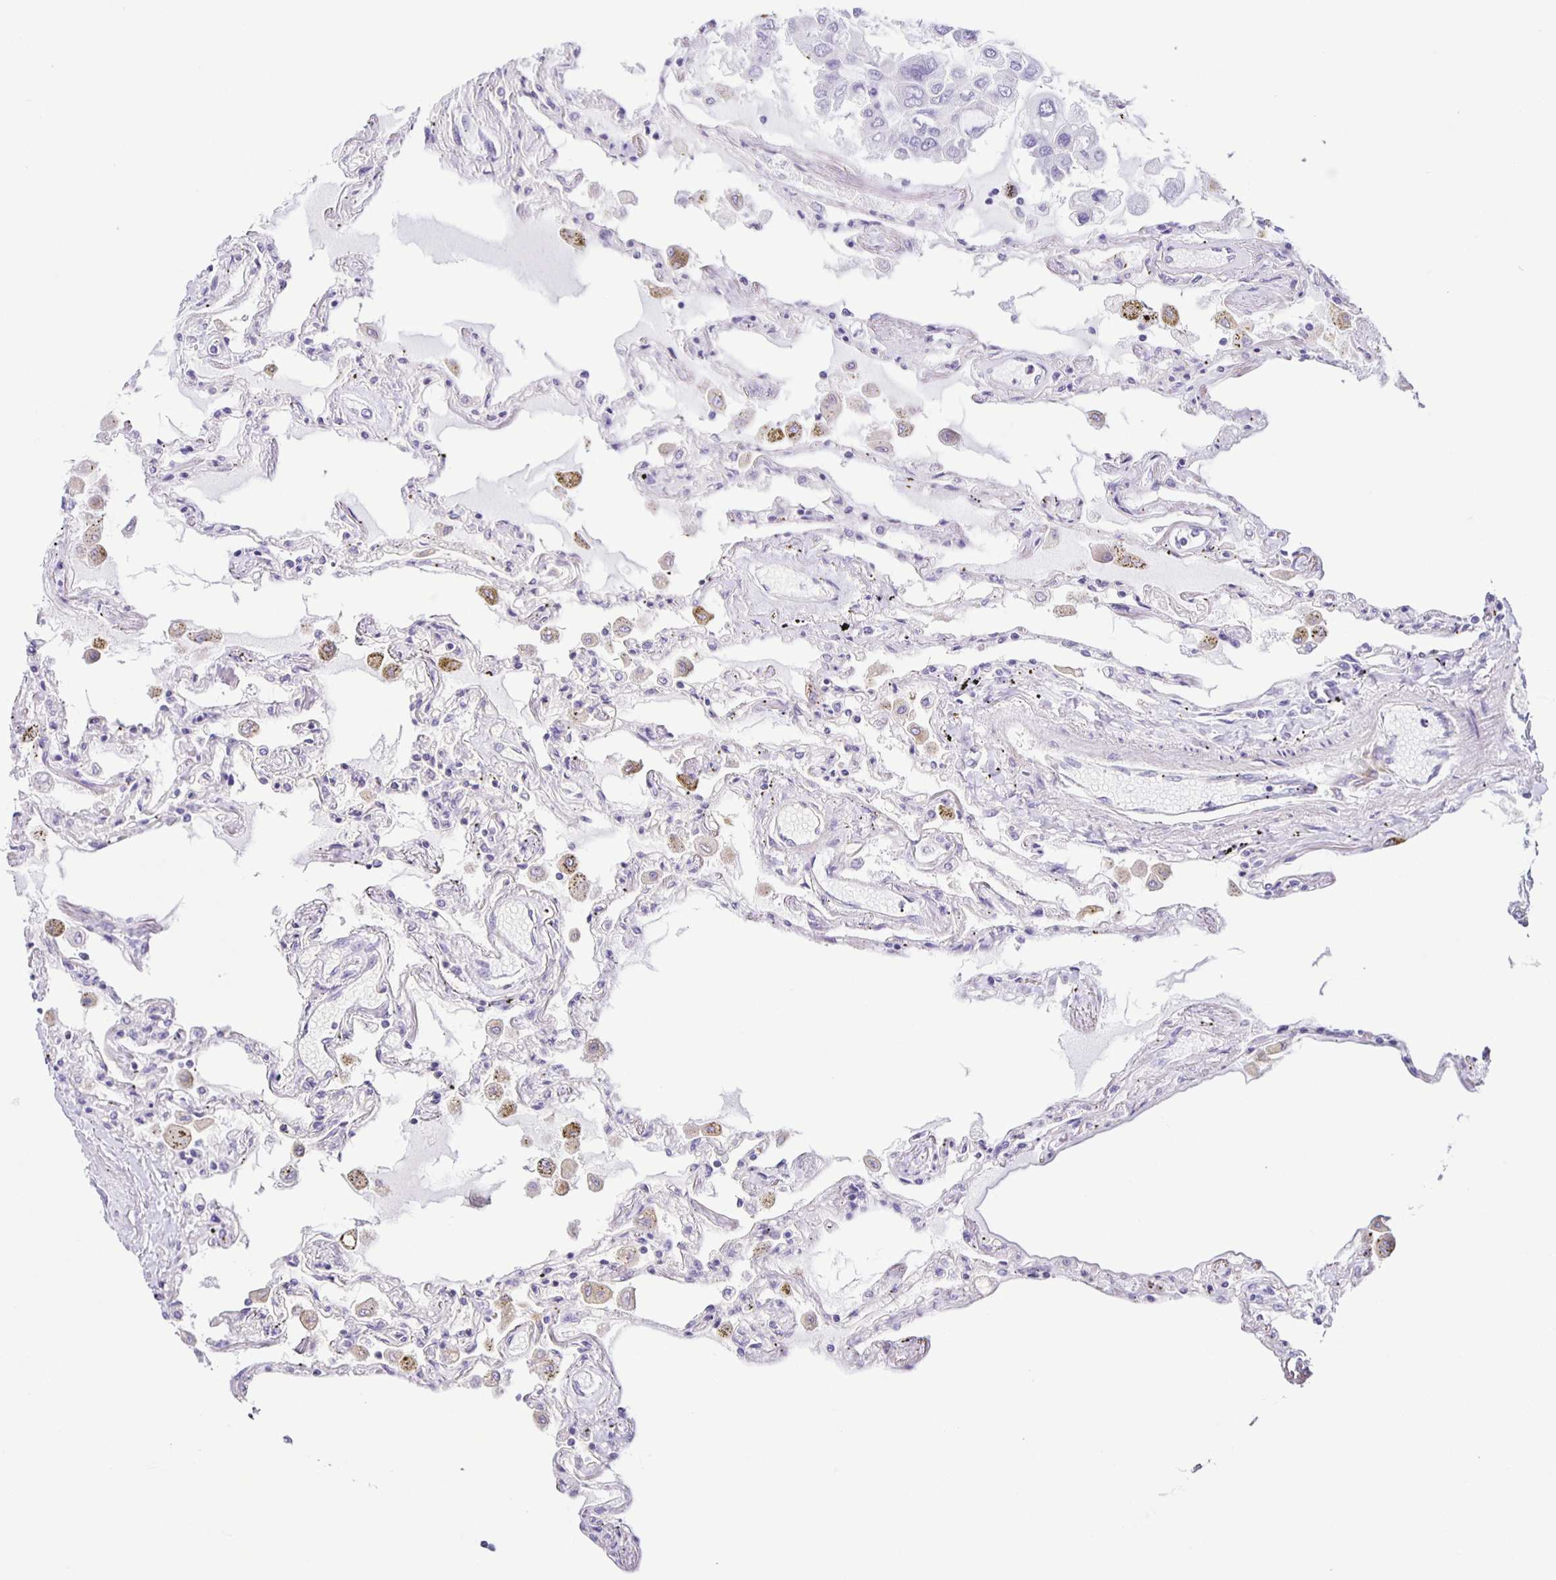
{"staining": {"intensity": "negative", "quantity": "none", "location": "none"}, "tissue": "lung", "cell_type": "Alveolar cells", "image_type": "normal", "snomed": [{"axis": "morphology", "description": "Normal tissue, NOS"}, {"axis": "morphology", "description": "Adenocarcinoma, NOS"}, {"axis": "topography", "description": "Cartilage tissue"}, {"axis": "topography", "description": "Lung"}], "caption": "The photomicrograph shows no significant expression in alveolar cells of lung.", "gene": "BOLL", "patient": {"sex": "female", "age": 67}}